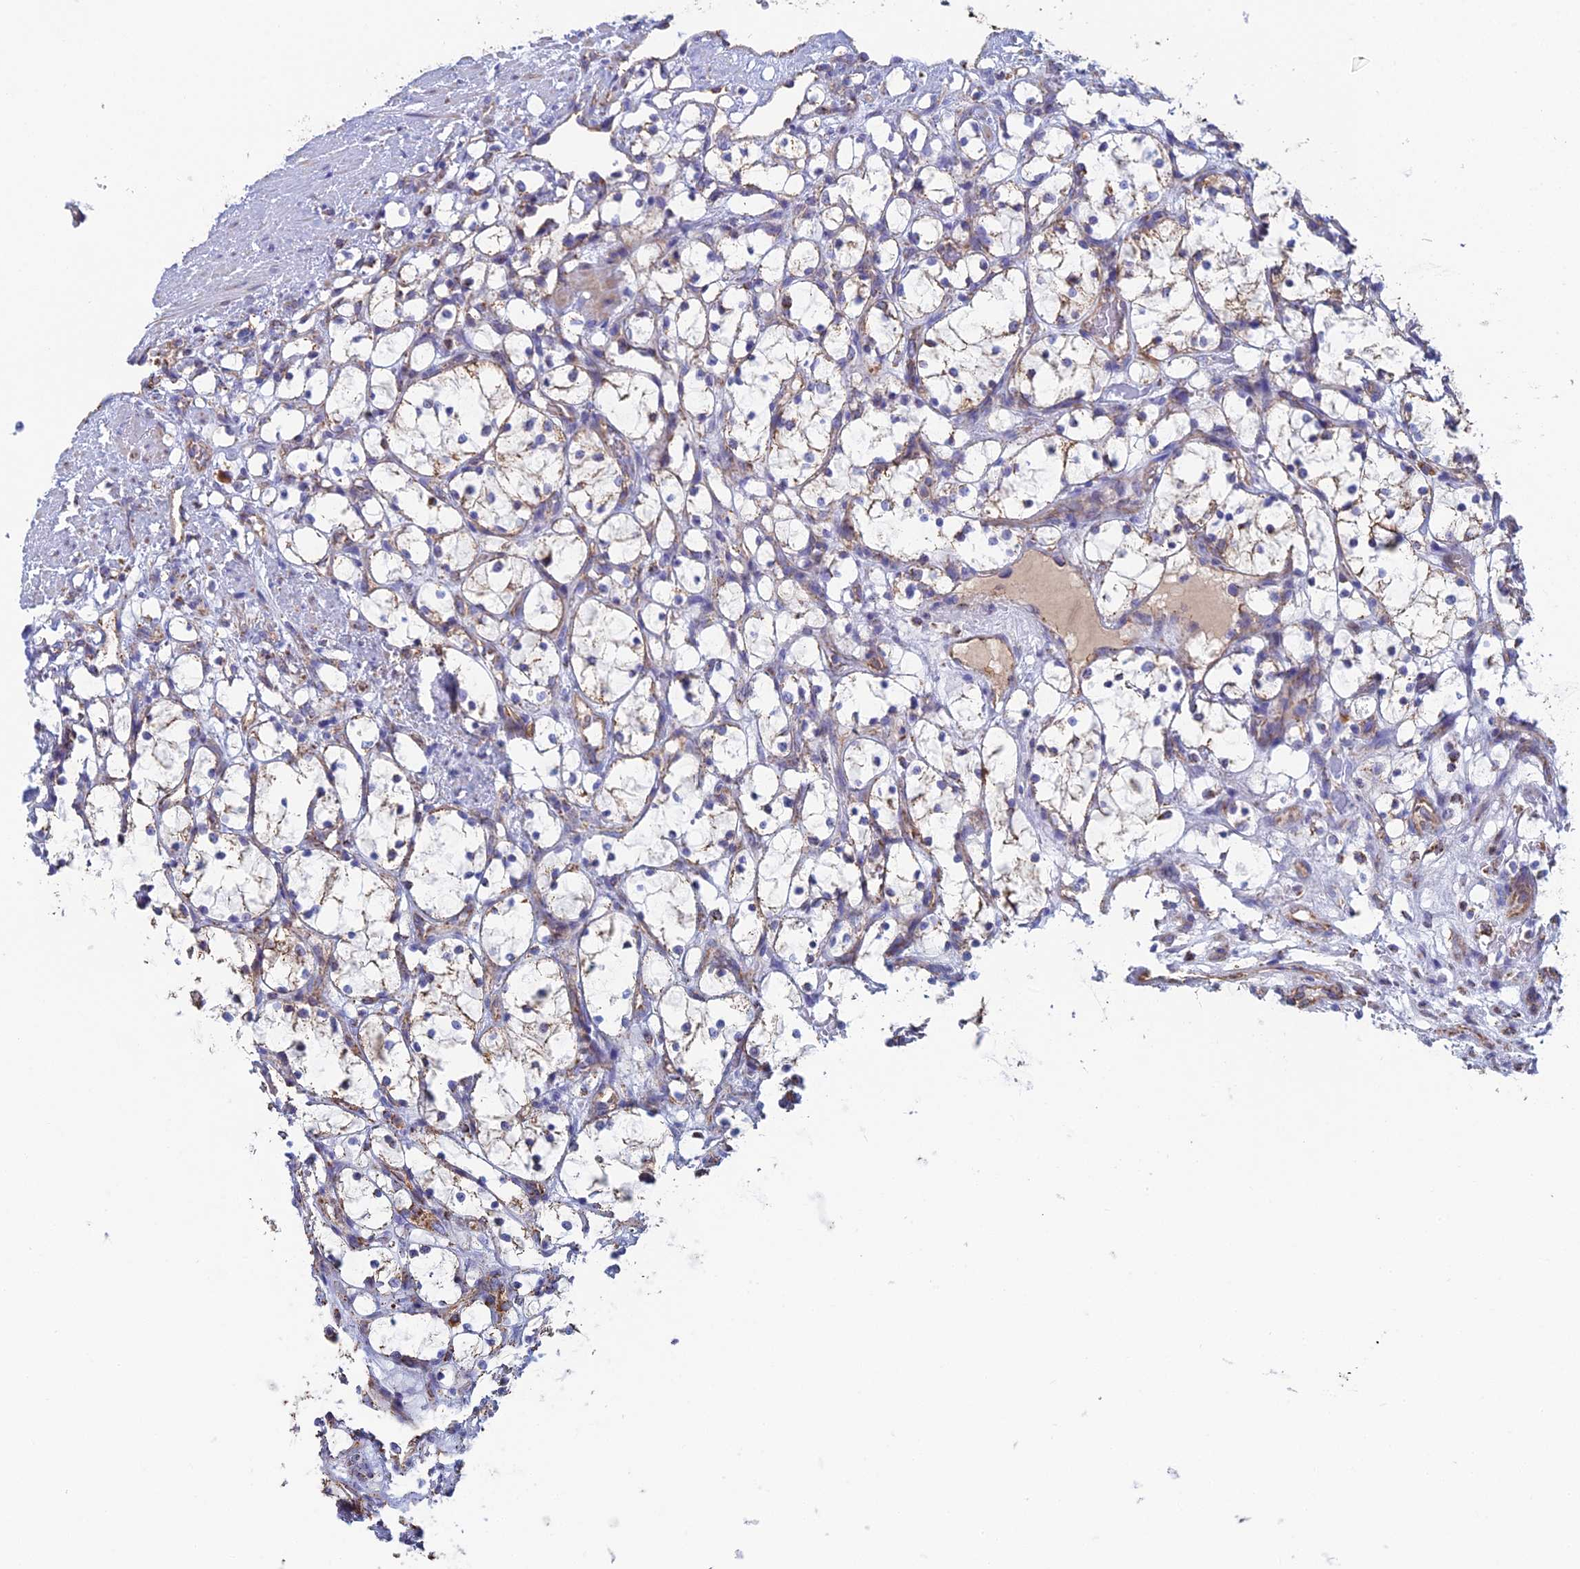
{"staining": {"intensity": "weak", "quantity": "25%-75%", "location": "cytoplasmic/membranous"}, "tissue": "renal cancer", "cell_type": "Tumor cells", "image_type": "cancer", "snomed": [{"axis": "morphology", "description": "Adenocarcinoma, NOS"}, {"axis": "topography", "description": "Kidney"}], "caption": "About 25%-75% of tumor cells in human adenocarcinoma (renal) demonstrate weak cytoplasmic/membranous protein expression as visualized by brown immunohistochemical staining.", "gene": "SPOCK2", "patient": {"sex": "female", "age": 69}}